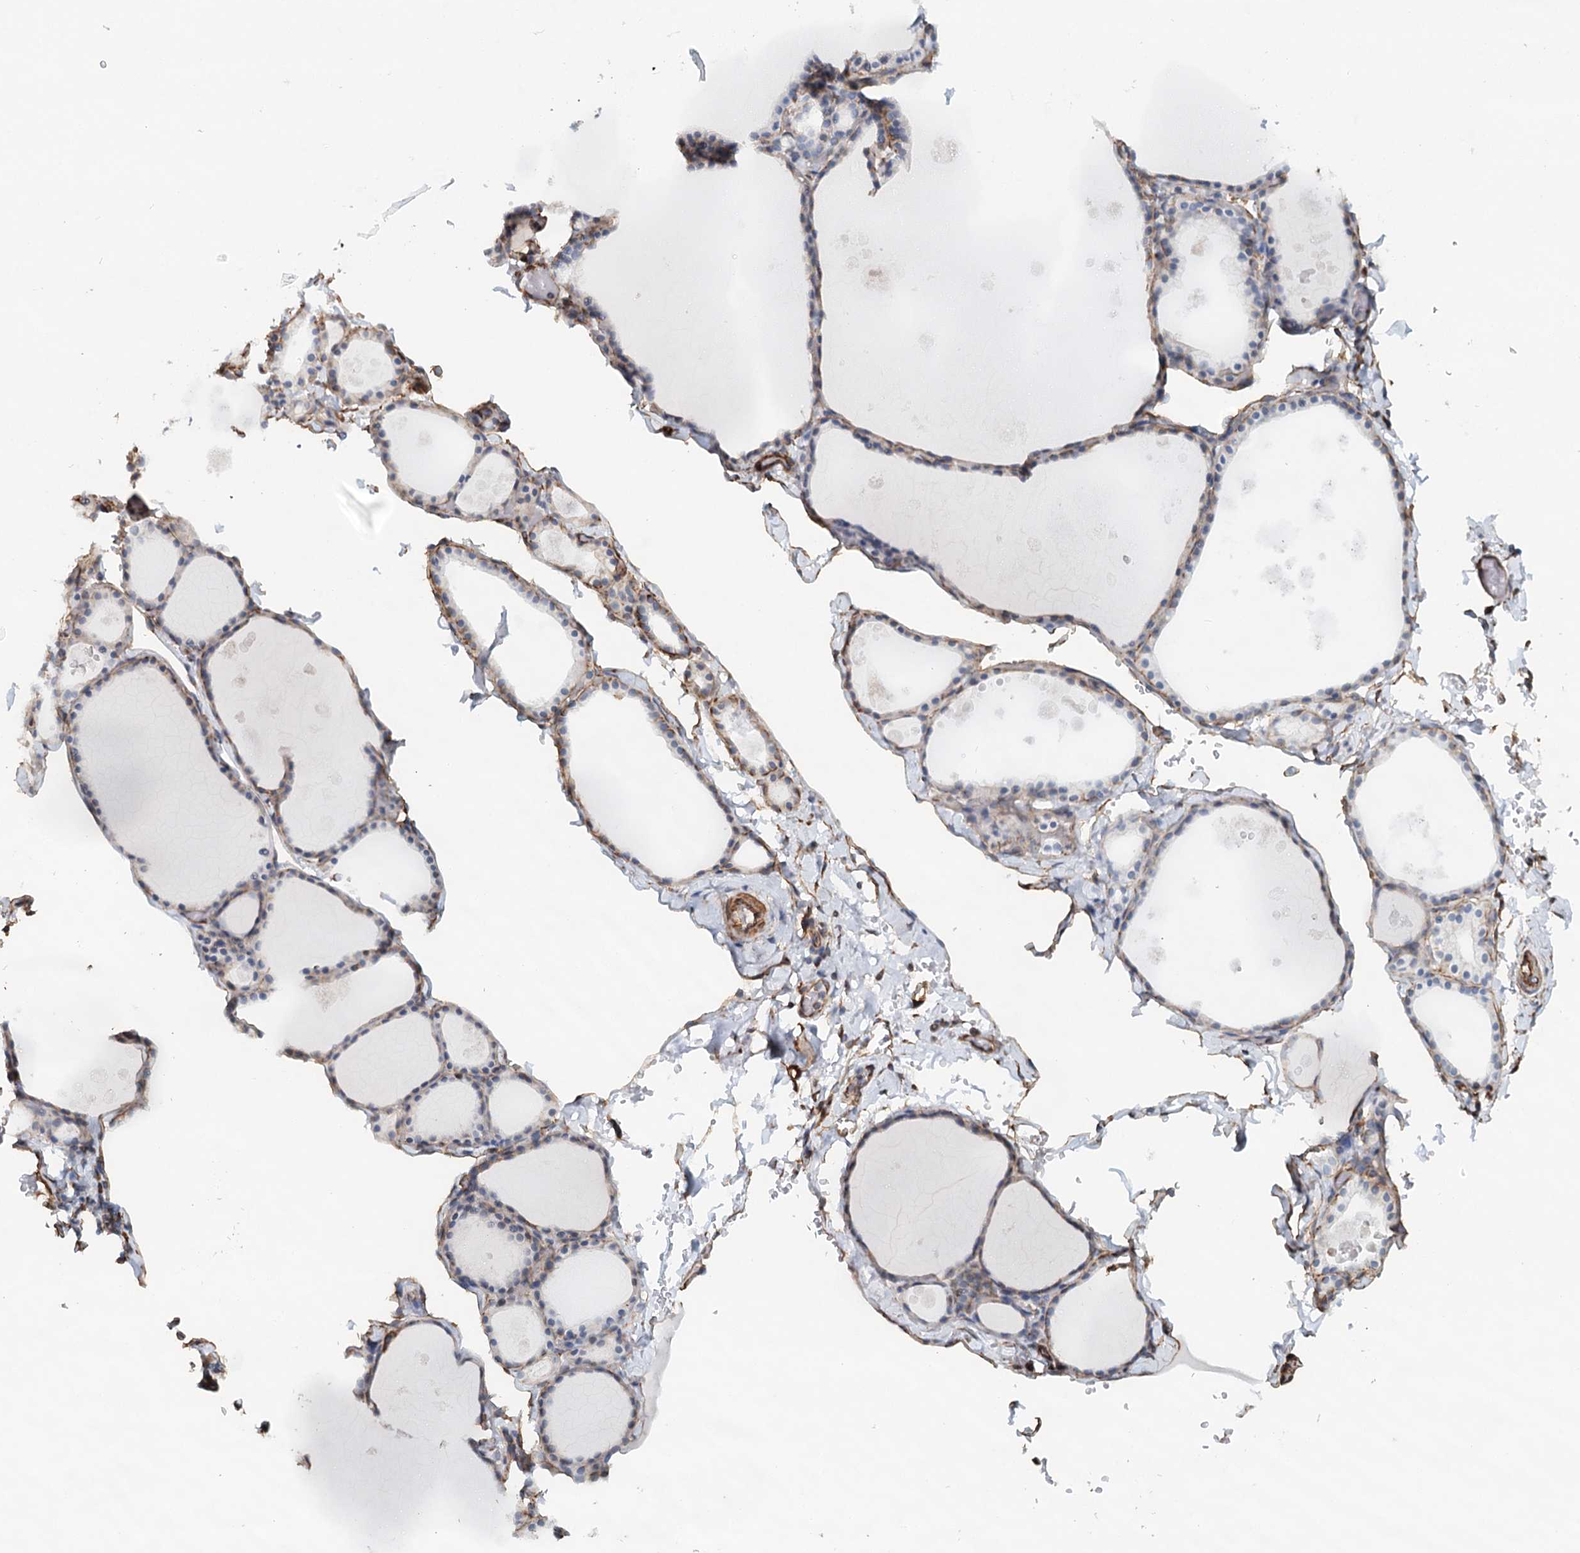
{"staining": {"intensity": "negative", "quantity": "none", "location": "none"}, "tissue": "thyroid gland", "cell_type": "Glandular cells", "image_type": "normal", "snomed": [{"axis": "morphology", "description": "Normal tissue, NOS"}, {"axis": "topography", "description": "Thyroid gland"}], "caption": "Unremarkable thyroid gland was stained to show a protein in brown. There is no significant positivity in glandular cells. Nuclei are stained in blue.", "gene": "SYNPO", "patient": {"sex": "male", "age": 56}}